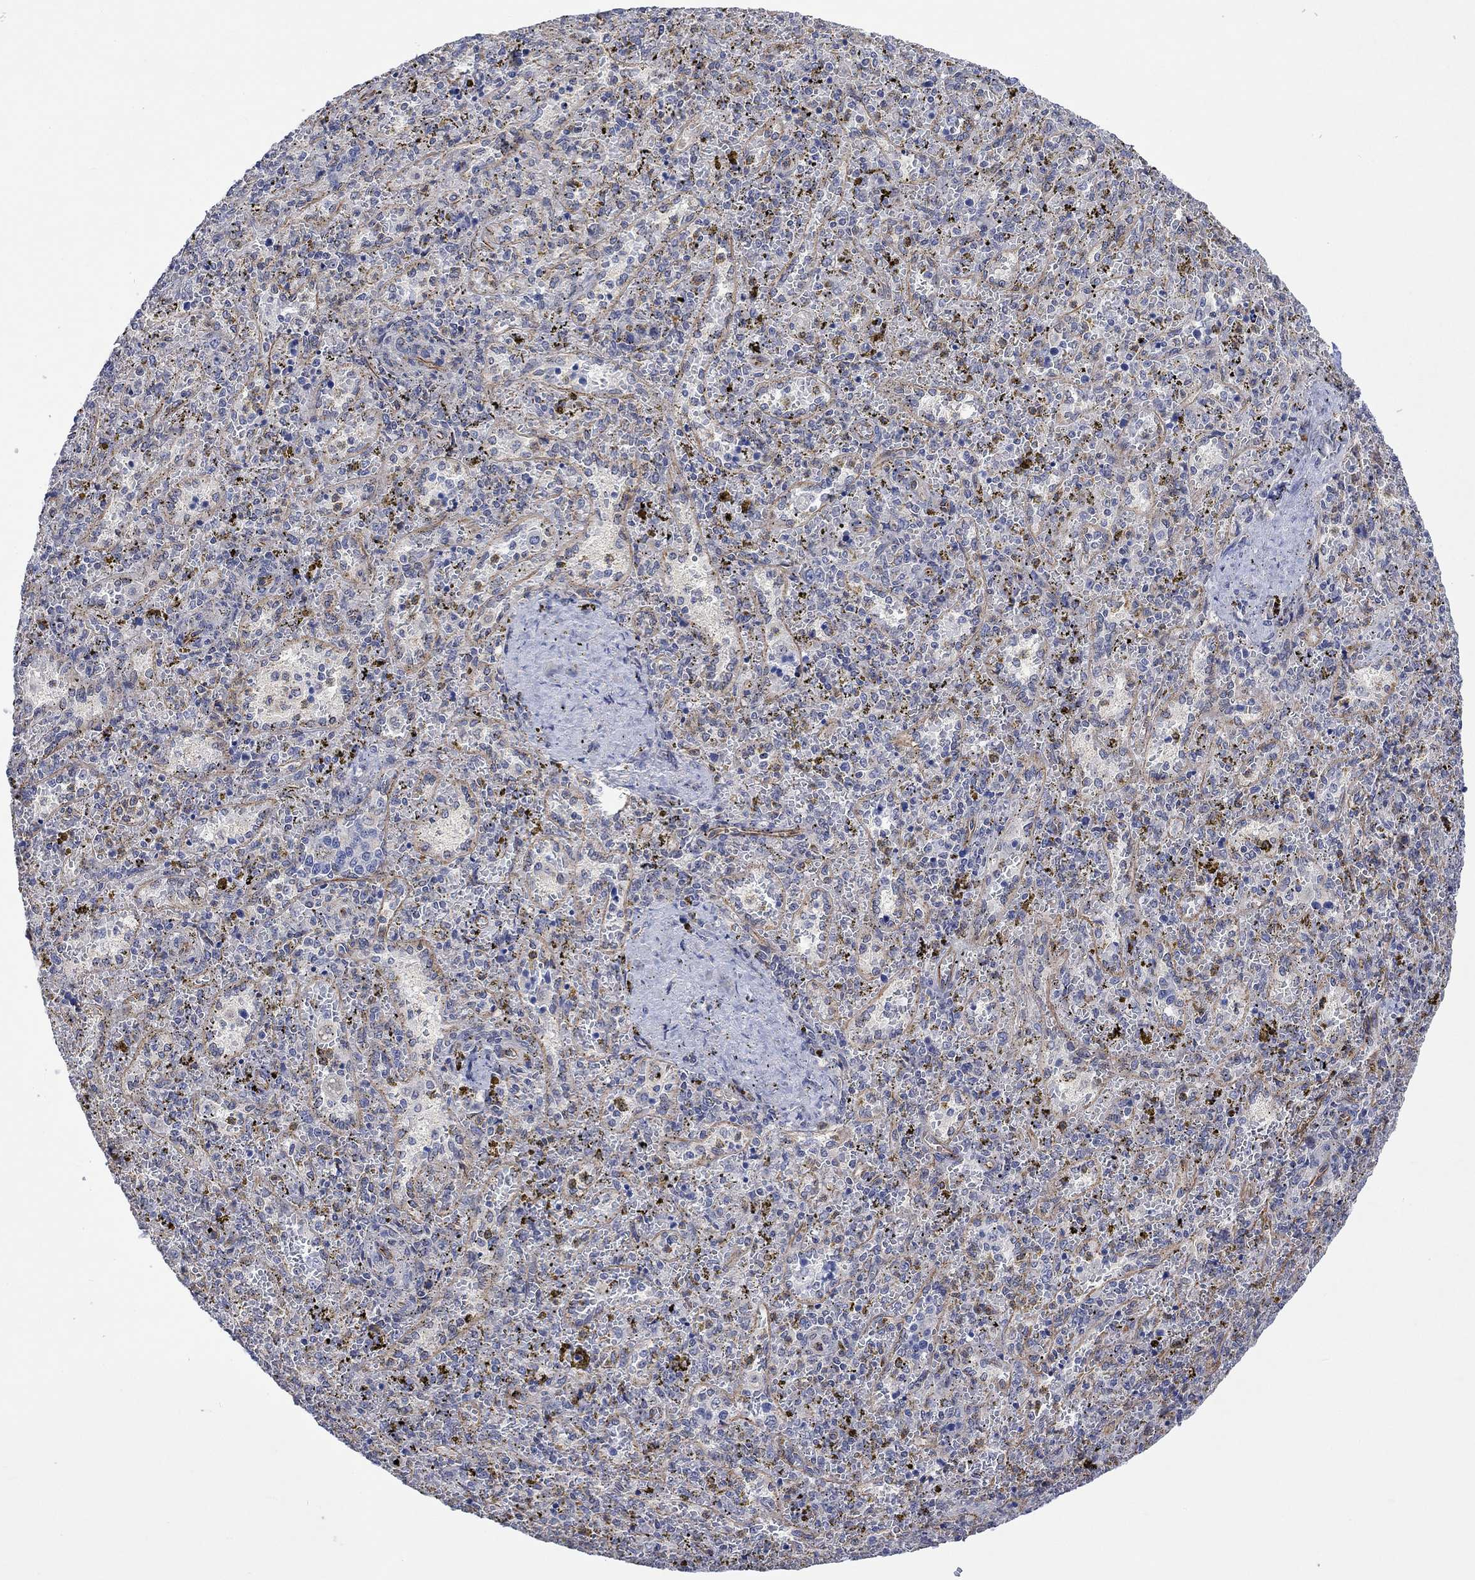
{"staining": {"intensity": "negative", "quantity": "none", "location": "none"}, "tissue": "spleen", "cell_type": "Cells in red pulp", "image_type": "normal", "snomed": [{"axis": "morphology", "description": "Normal tissue, NOS"}, {"axis": "topography", "description": "Spleen"}], "caption": "This histopathology image is of benign spleen stained with immunohistochemistry to label a protein in brown with the nuclei are counter-stained blue. There is no positivity in cells in red pulp. (DAB (3,3'-diaminobenzidine) IHC with hematoxylin counter stain).", "gene": "CAMK1D", "patient": {"sex": "female", "age": 50}}